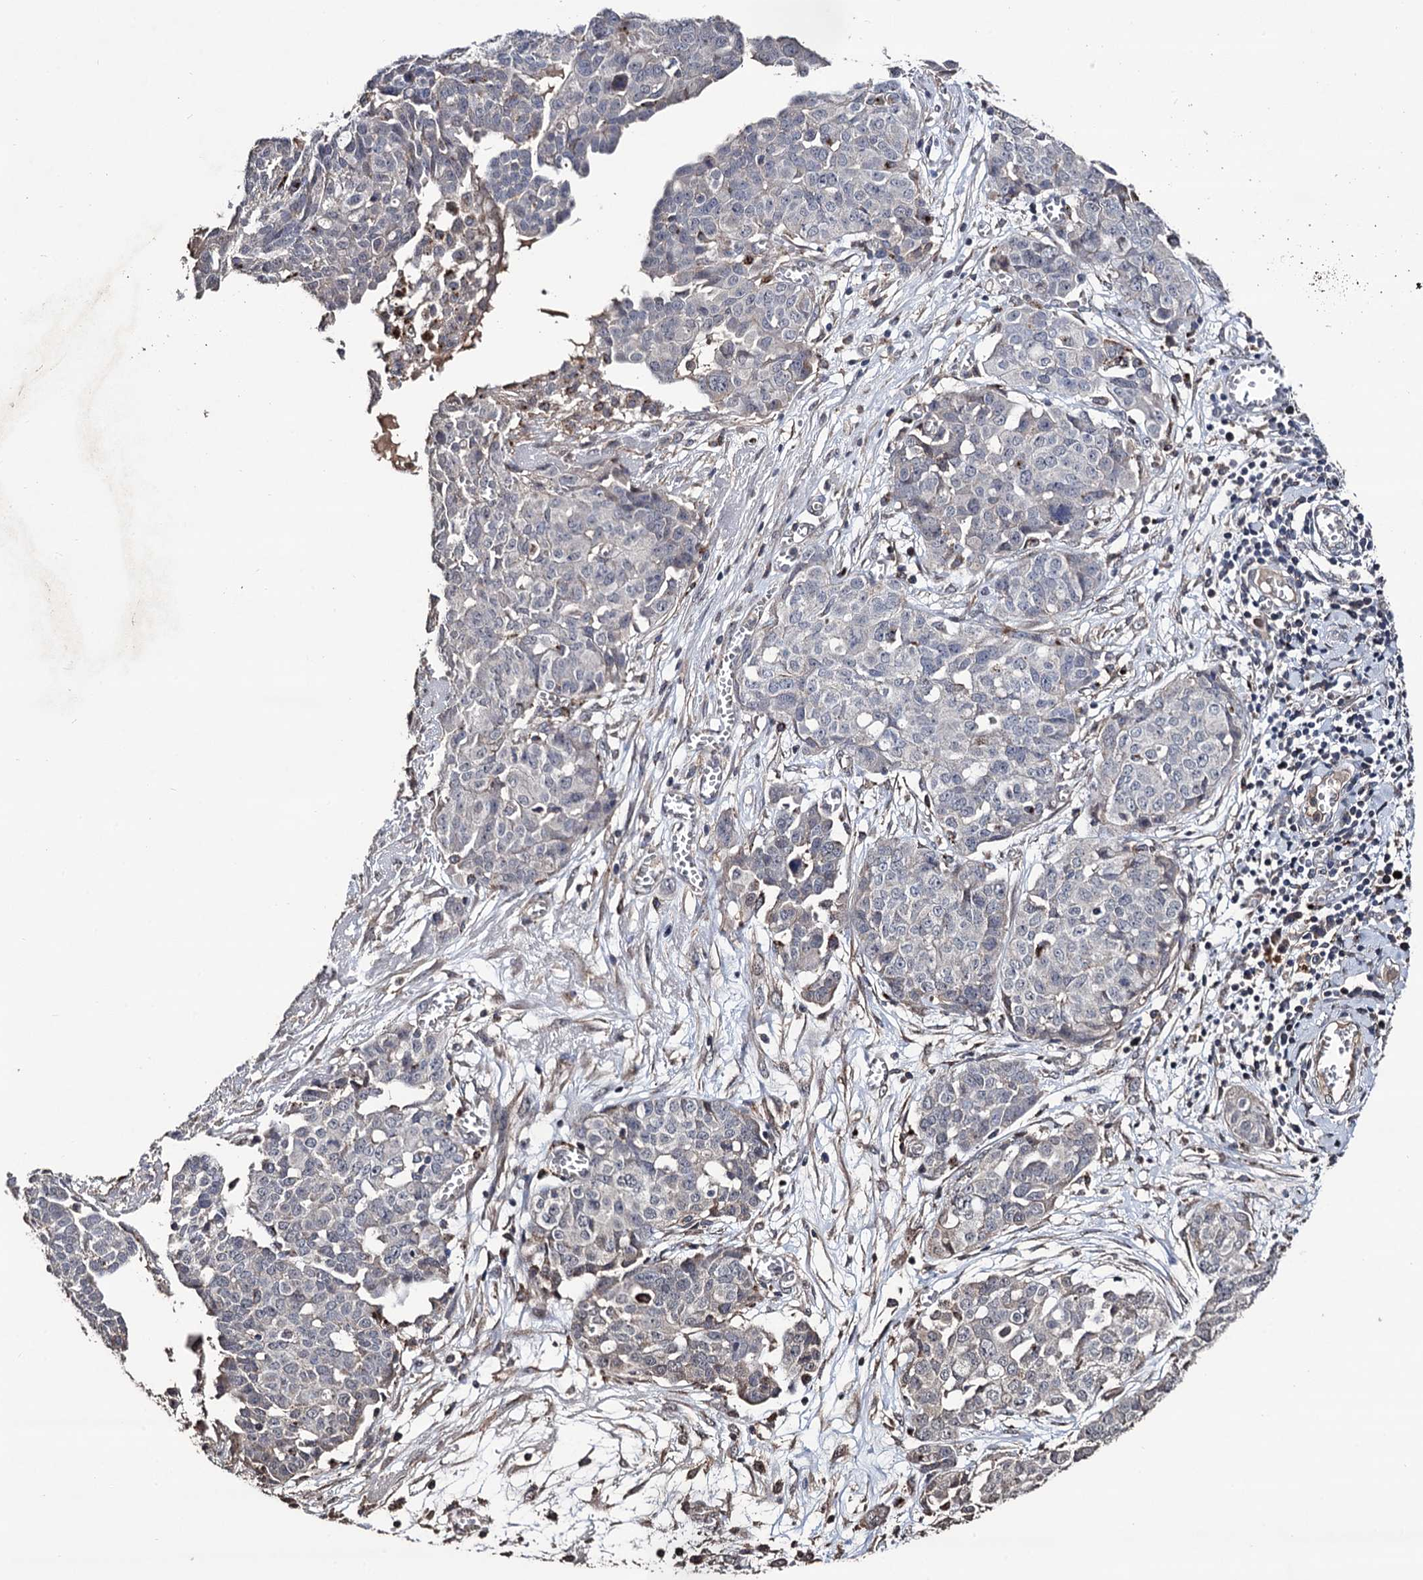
{"staining": {"intensity": "negative", "quantity": "none", "location": "none"}, "tissue": "ovarian cancer", "cell_type": "Tumor cells", "image_type": "cancer", "snomed": [{"axis": "morphology", "description": "Cystadenocarcinoma, serous, NOS"}, {"axis": "topography", "description": "Soft tissue"}, {"axis": "topography", "description": "Ovary"}], "caption": "Tumor cells are negative for brown protein staining in serous cystadenocarcinoma (ovarian).", "gene": "MICAL2", "patient": {"sex": "female", "age": 57}}